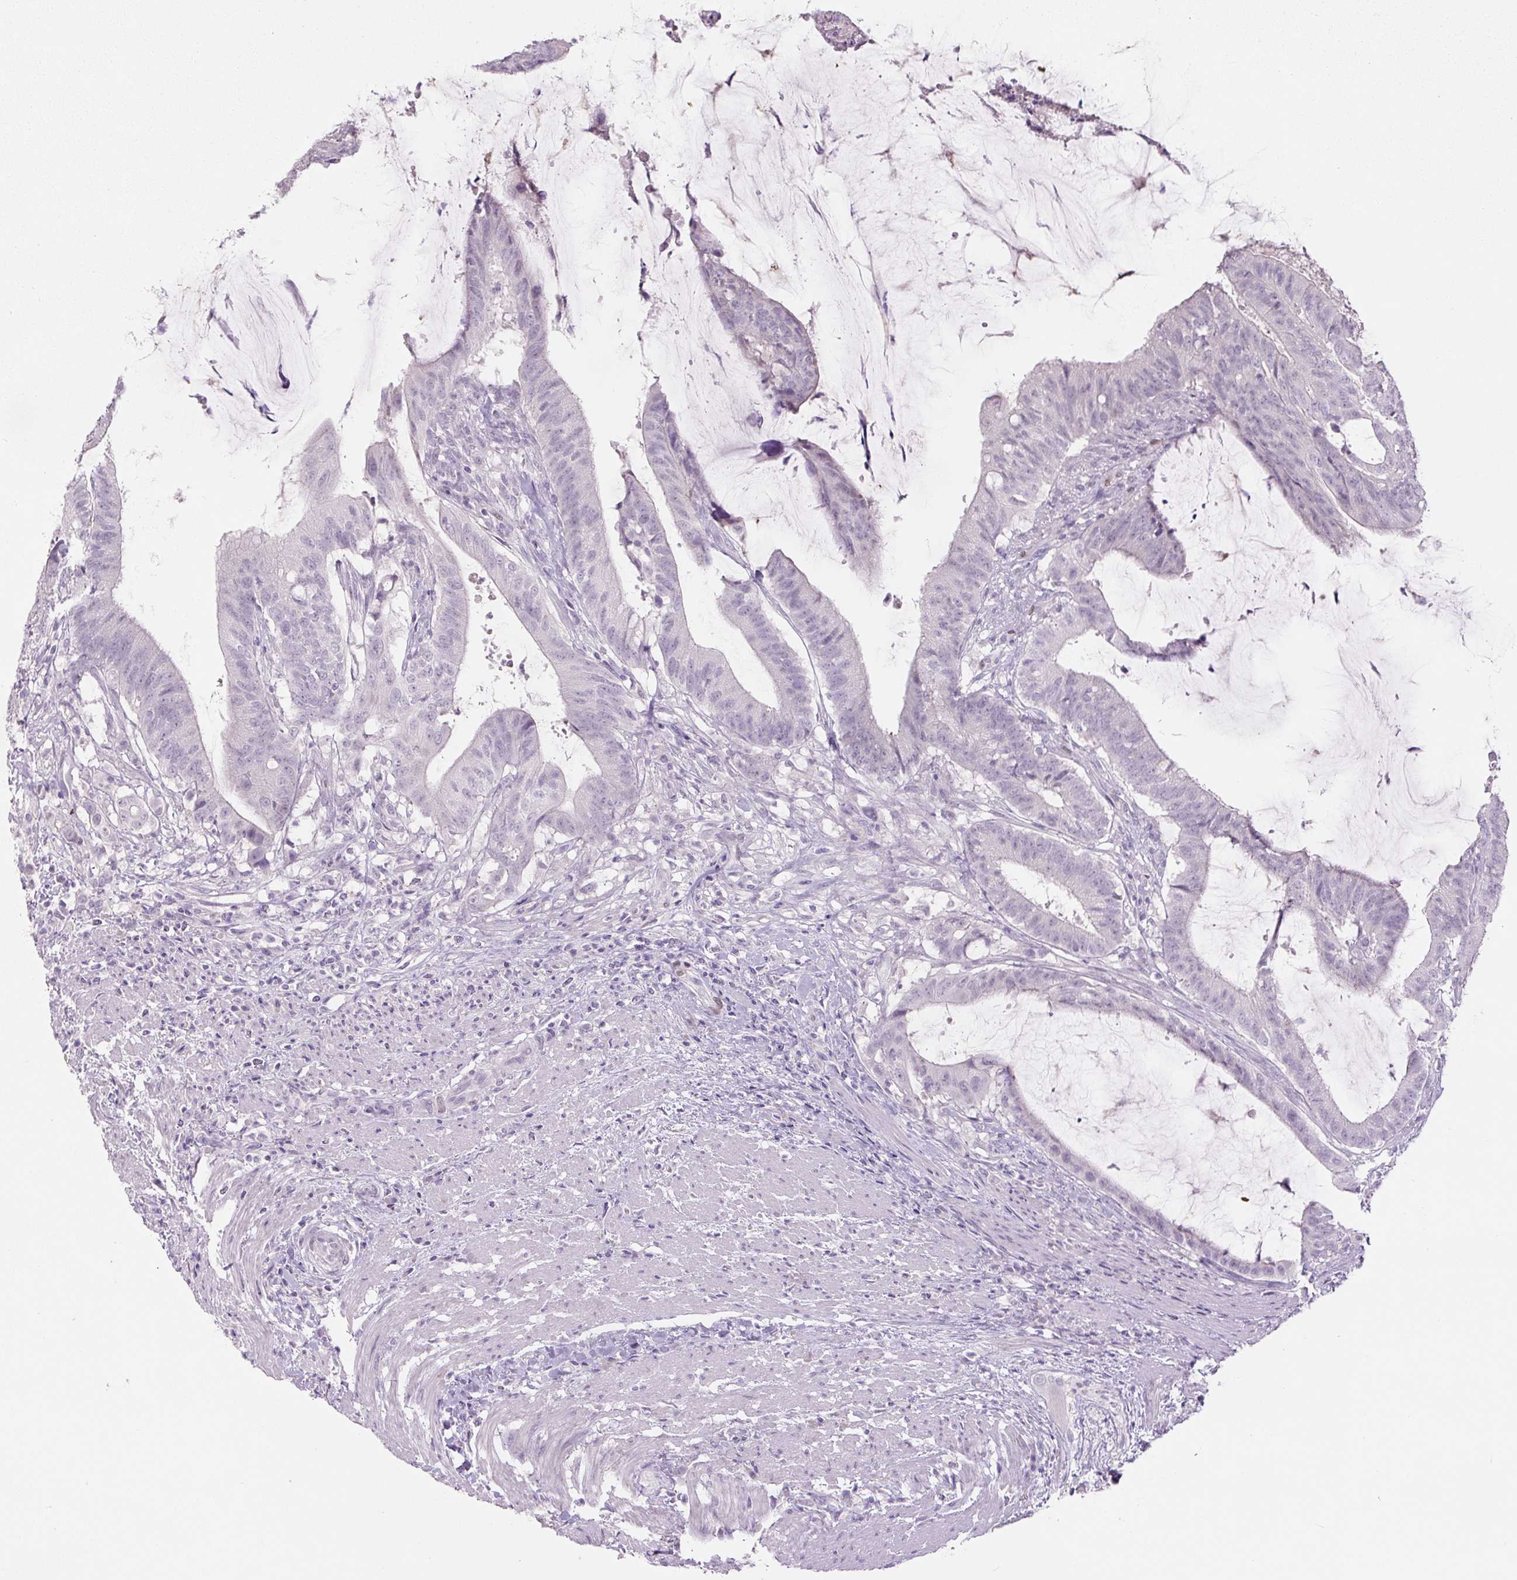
{"staining": {"intensity": "negative", "quantity": "none", "location": "none"}, "tissue": "colorectal cancer", "cell_type": "Tumor cells", "image_type": "cancer", "snomed": [{"axis": "morphology", "description": "Adenocarcinoma, NOS"}, {"axis": "topography", "description": "Colon"}], "caption": "Colorectal cancer (adenocarcinoma) was stained to show a protein in brown. There is no significant staining in tumor cells.", "gene": "SIX1", "patient": {"sex": "female", "age": 43}}